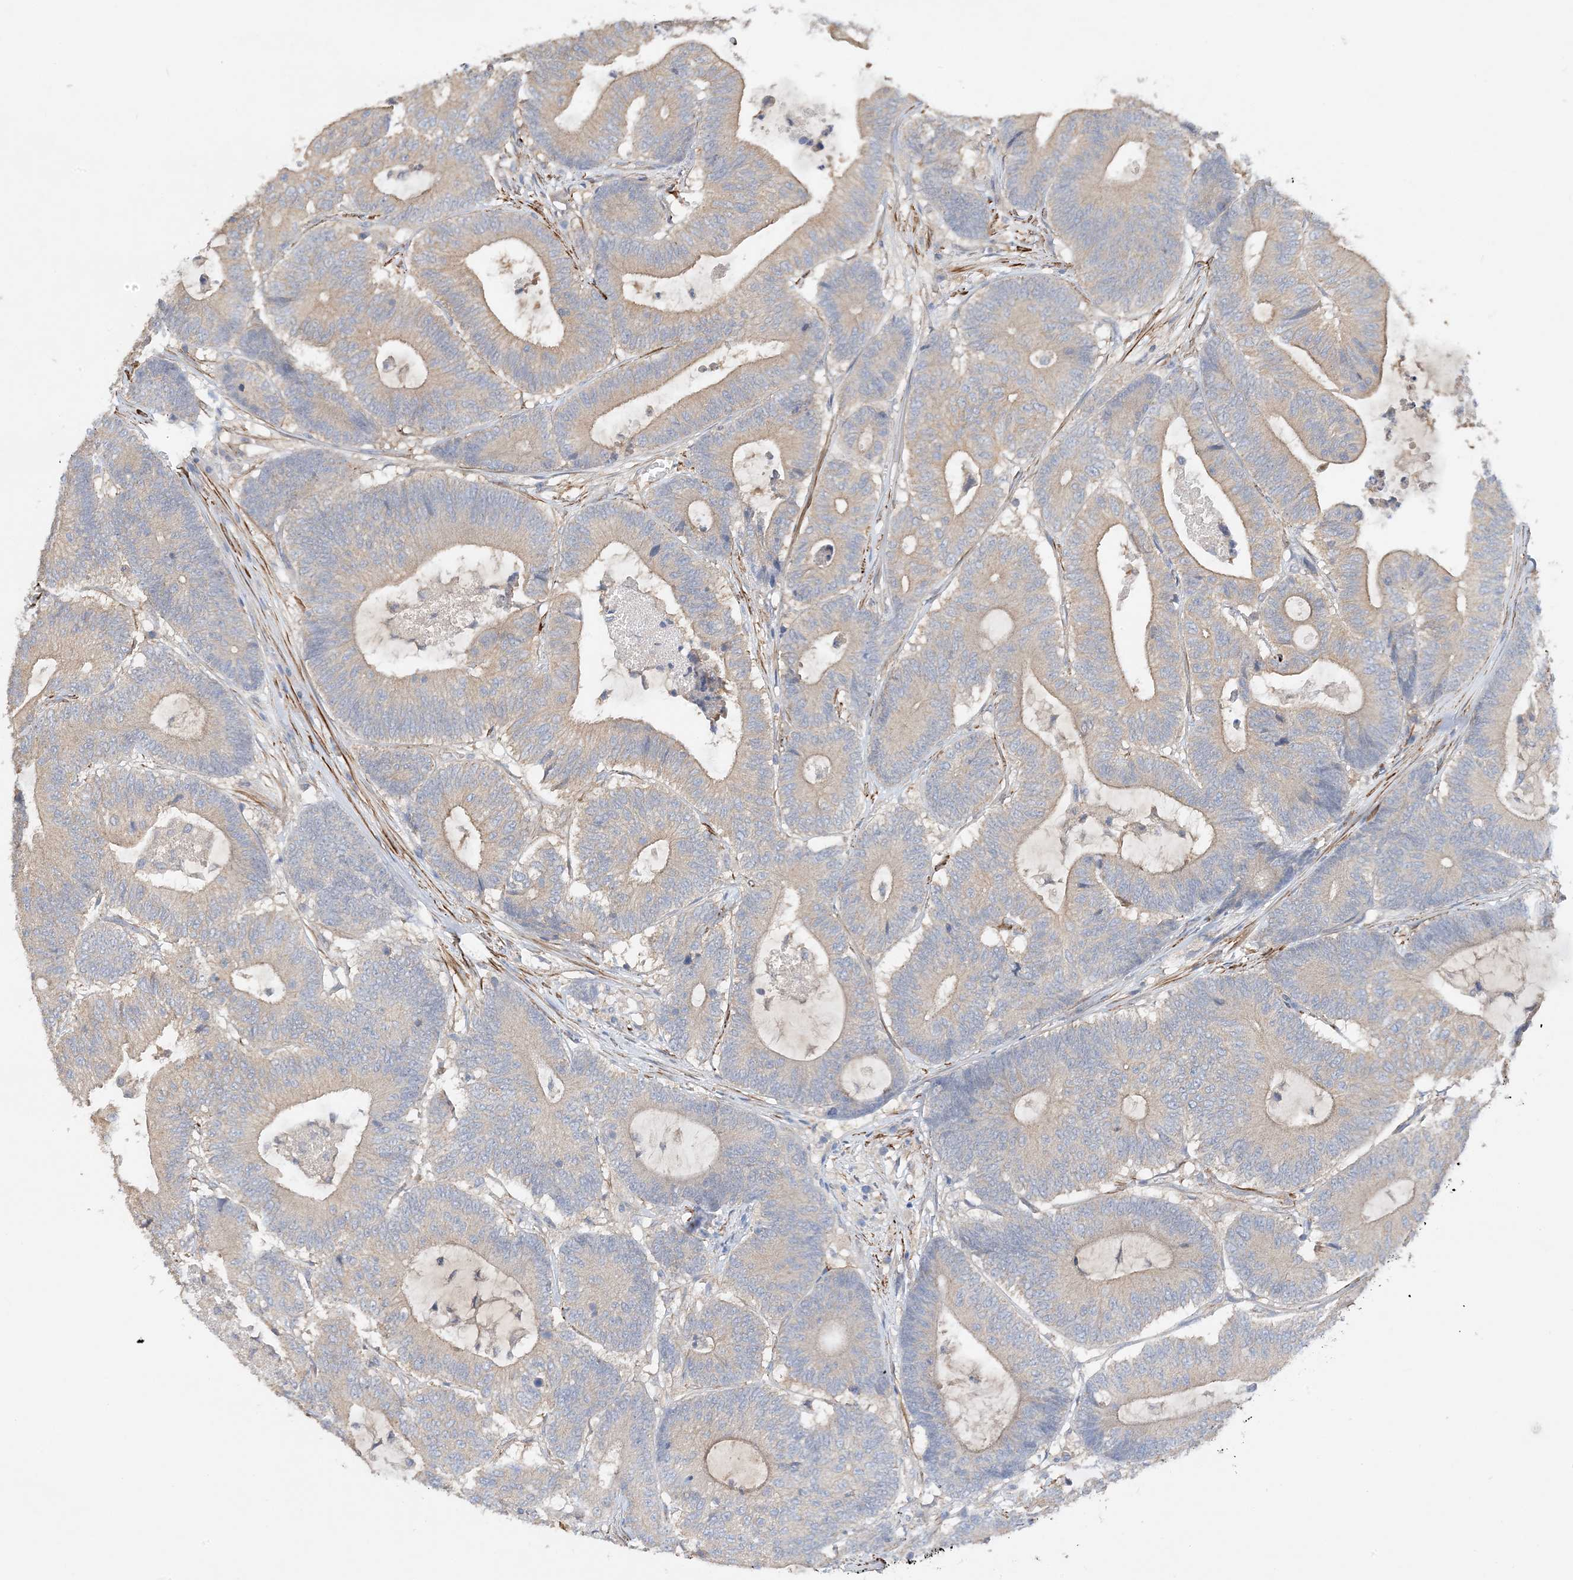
{"staining": {"intensity": "weak", "quantity": "25%-75%", "location": "cytoplasmic/membranous"}, "tissue": "colorectal cancer", "cell_type": "Tumor cells", "image_type": "cancer", "snomed": [{"axis": "morphology", "description": "Adenocarcinoma, NOS"}, {"axis": "topography", "description": "Colon"}], "caption": "Immunohistochemical staining of colorectal cancer shows low levels of weak cytoplasmic/membranous positivity in about 25%-75% of tumor cells. Using DAB (brown) and hematoxylin (blue) stains, captured at high magnification using brightfield microscopy.", "gene": "KIFBP", "patient": {"sex": "female", "age": 84}}